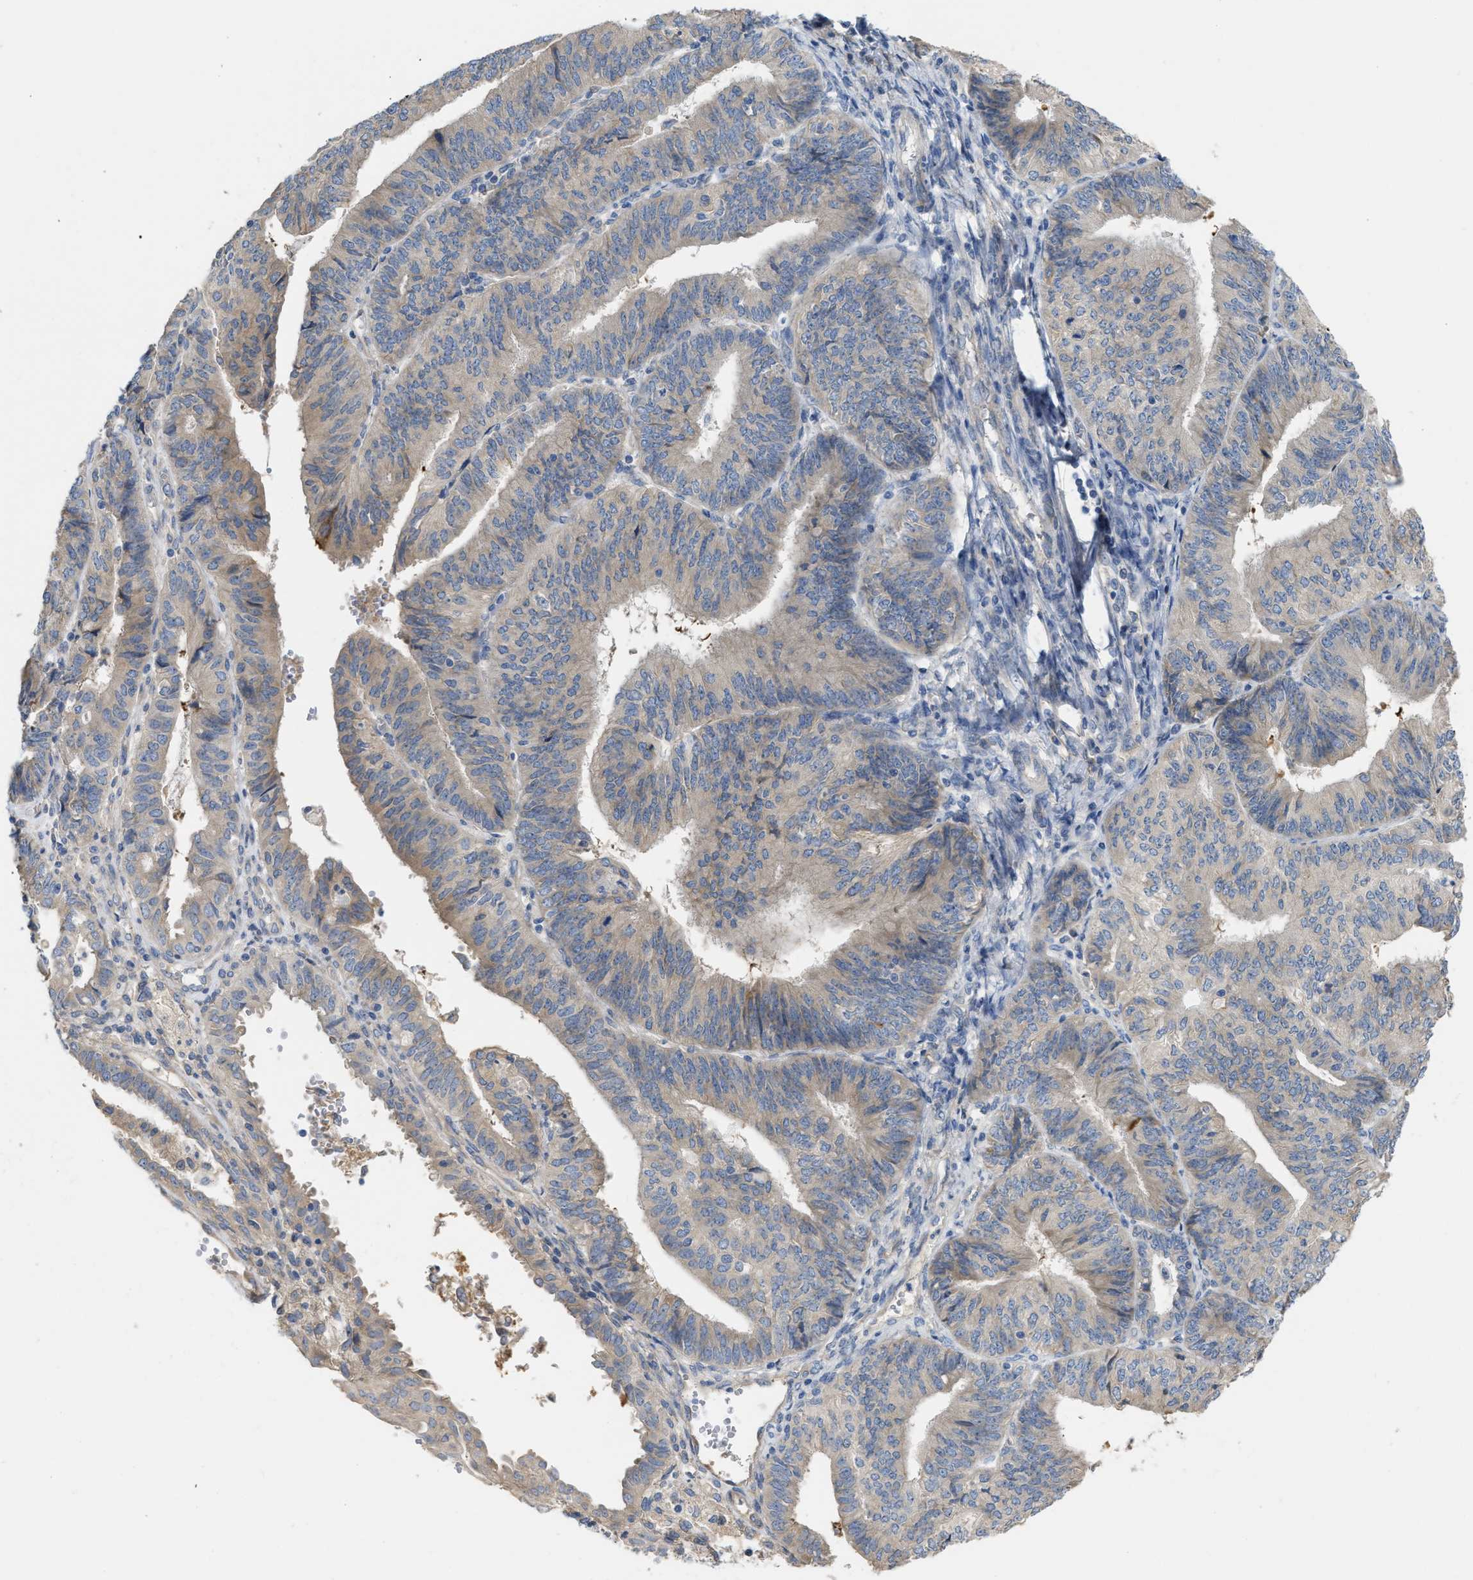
{"staining": {"intensity": "weak", "quantity": ">75%", "location": "cytoplasmic/membranous"}, "tissue": "endometrial cancer", "cell_type": "Tumor cells", "image_type": "cancer", "snomed": [{"axis": "morphology", "description": "Adenocarcinoma, NOS"}, {"axis": "topography", "description": "Endometrium"}], "caption": "Immunohistochemical staining of endometrial adenocarcinoma exhibits low levels of weak cytoplasmic/membranous protein positivity in about >75% of tumor cells. The staining is performed using DAB (3,3'-diaminobenzidine) brown chromogen to label protein expression. The nuclei are counter-stained blue using hematoxylin.", "gene": "DHX58", "patient": {"sex": "female", "age": 58}}